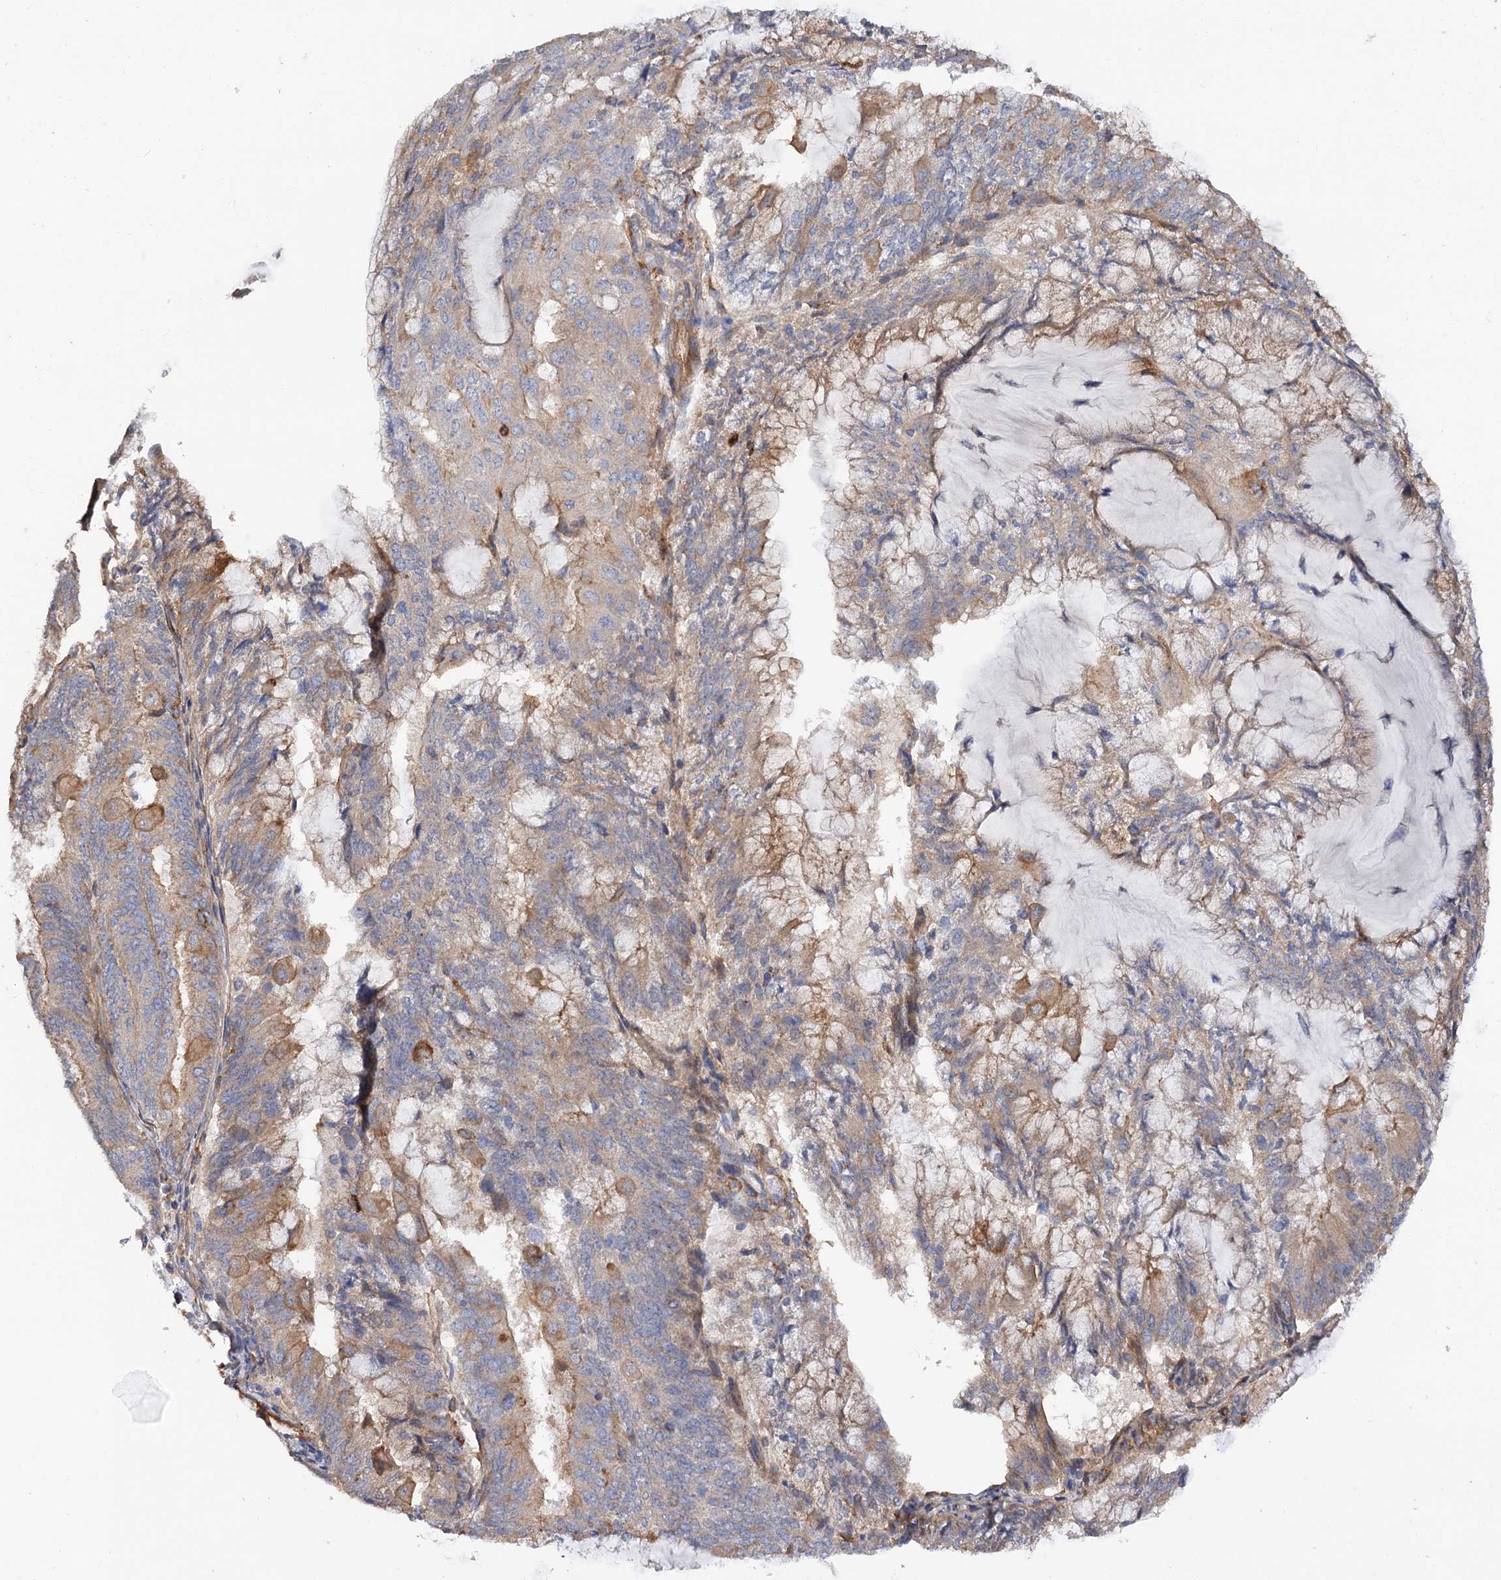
{"staining": {"intensity": "weak", "quantity": "25%-75%", "location": "cytoplasmic/membranous"}, "tissue": "endometrial cancer", "cell_type": "Tumor cells", "image_type": "cancer", "snomed": [{"axis": "morphology", "description": "Adenocarcinoma, NOS"}, {"axis": "topography", "description": "Endometrium"}], "caption": "Endometrial cancer (adenocarcinoma) stained for a protein (brown) exhibits weak cytoplasmic/membranous positive staining in about 25%-75% of tumor cells.", "gene": "CSAD", "patient": {"sex": "female", "age": 81}}